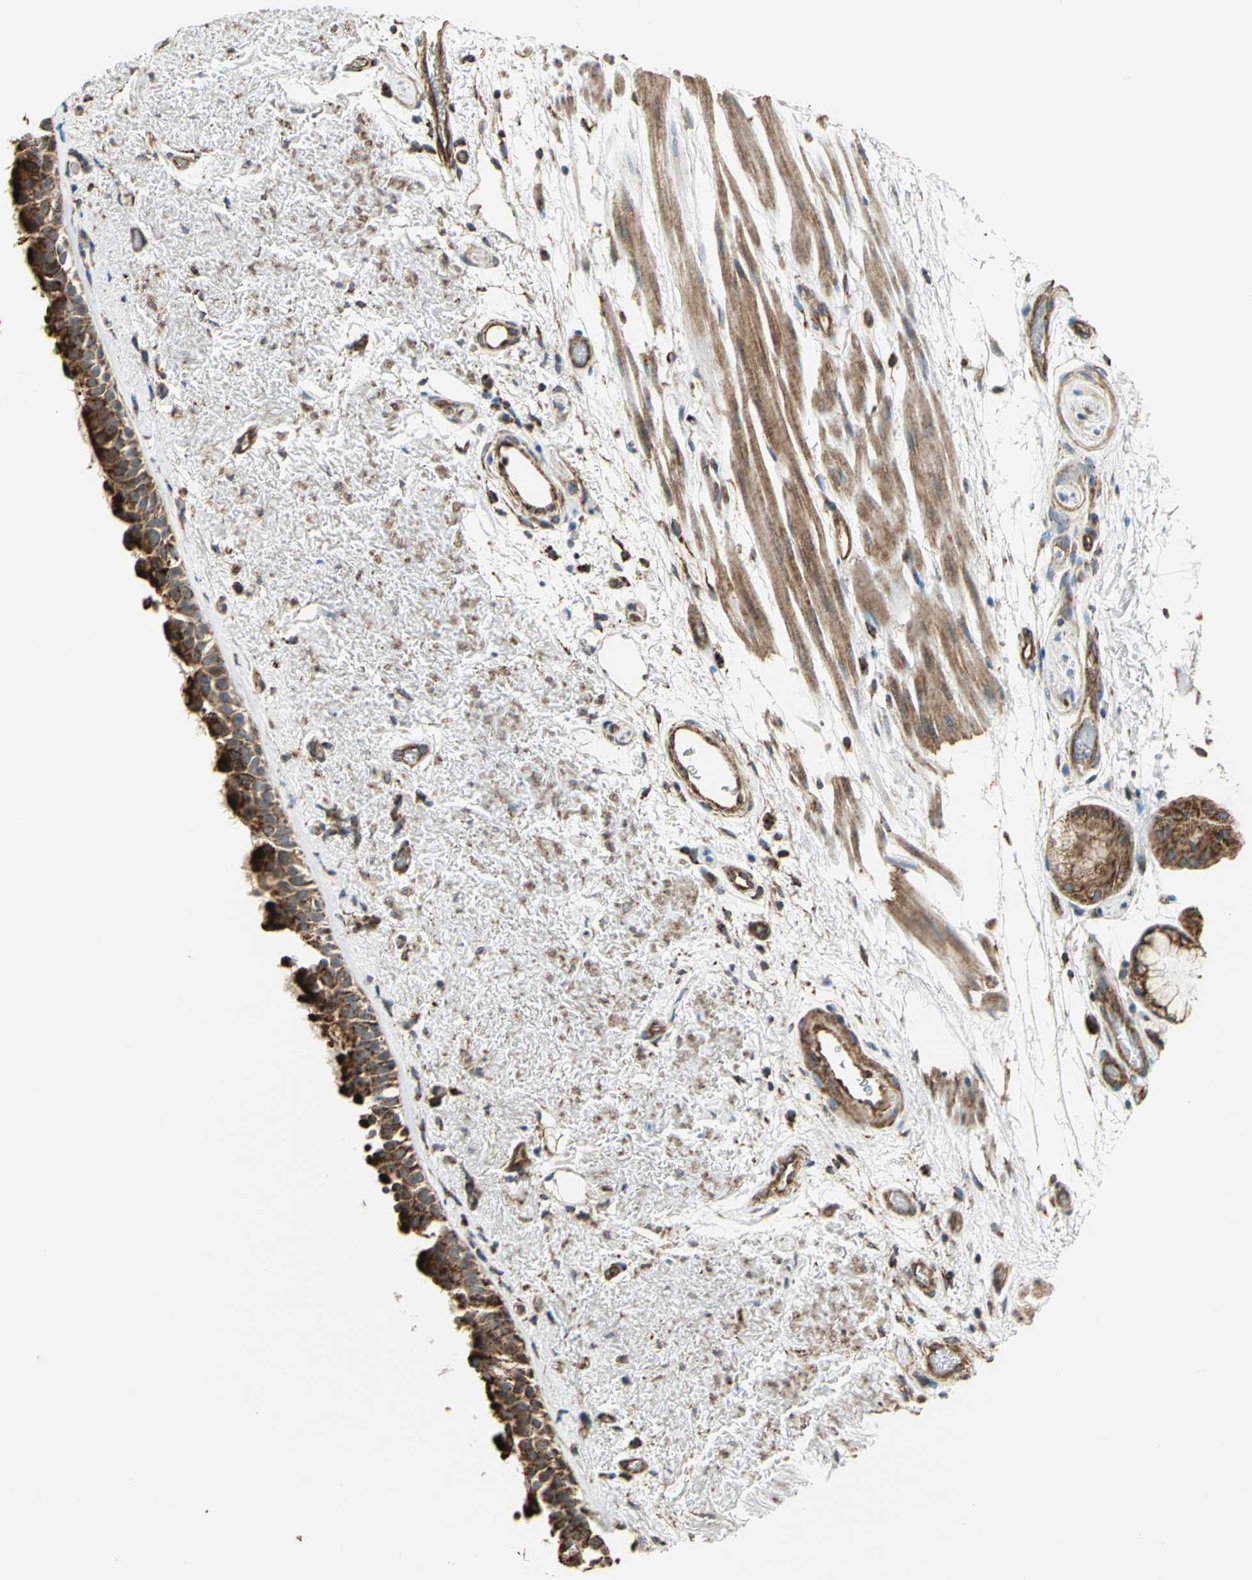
{"staining": {"intensity": "strong", "quantity": ">75%", "location": "cytoplasmic/membranous"}, "tissue": "bronchus", "cell_type": "Respiratory epithelial cells", "image_type": "normal", "snomed": [{"axis": "morphology", "description": "Normal tissue, NOS"}, {"axis": "topography", "description": "Bronchus"}], "caption": "Respiratory epithelial cells demonstrate high levels of strong cytoplasmic/membranous staining in about >75% of cells in normal bronchus. Using DAB (3,3'-diaminobenzidine) (brown) and hematoxylin (blue) stains, captured at high magnification using brightfield microscopy.", "gene": "MRPS22", "patient": {"sex": "female", "age": 54}}